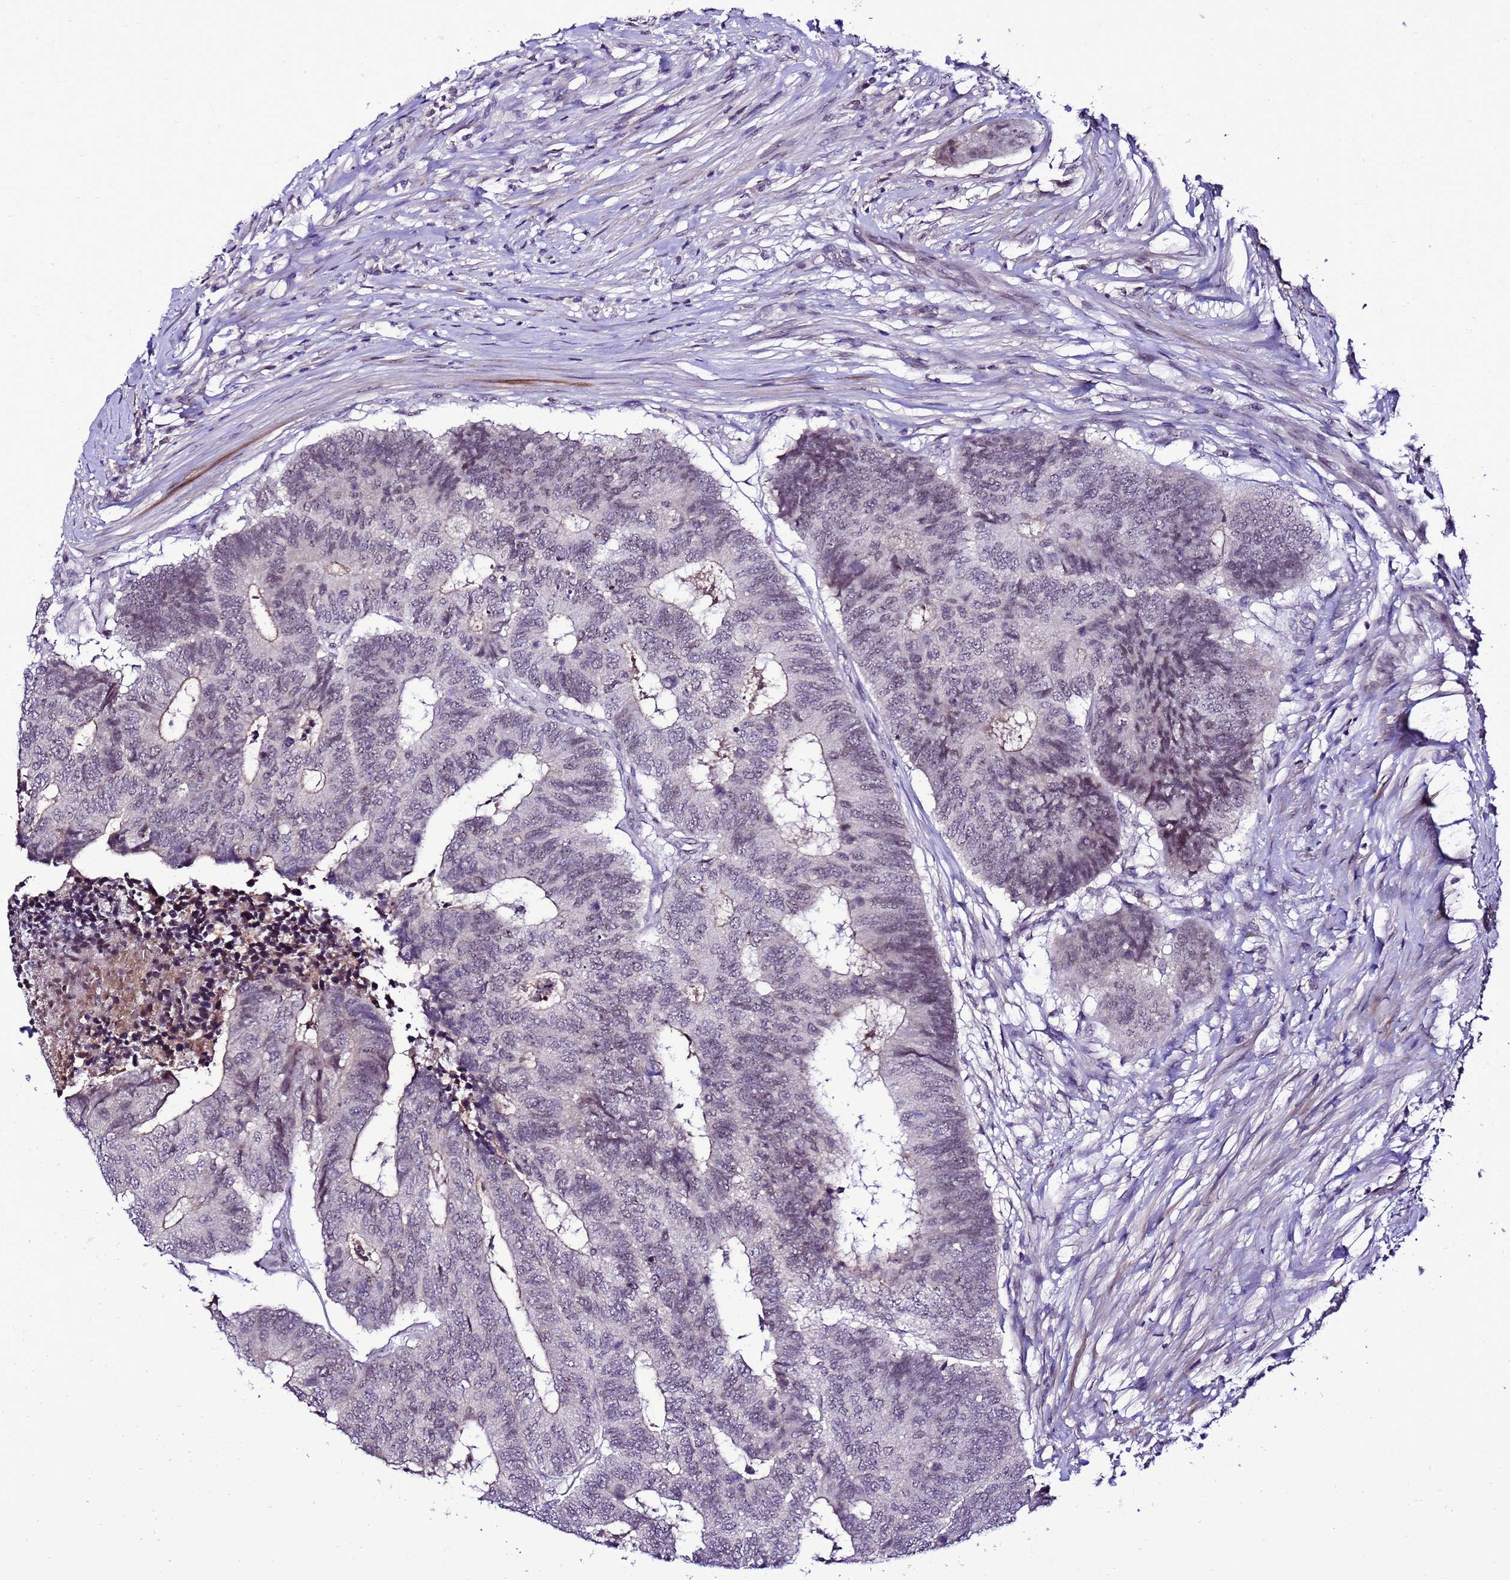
{"staining": {"intensity": "negative", "quantity": "none", "location": "none"}, "tissue": "colorectal cancer", "cell_type": "Tumor cells", "image_type": "cancer", "snomed": [{"axis": "morphology", "description": "Adenocarcinoma, NOS"}, {"axis": "topography", "description": "Colon"}], "caption": "There is no significant staining in tumor cells of colorectal adenocarcinoma. The staining is performed using DAB (3,3'-diaminobenzidine) brown chromogen with nuclei counter-stained in using hematoxylin.", "gene": "C19orf47", "patient": {"sex": "female", "age": 67}}